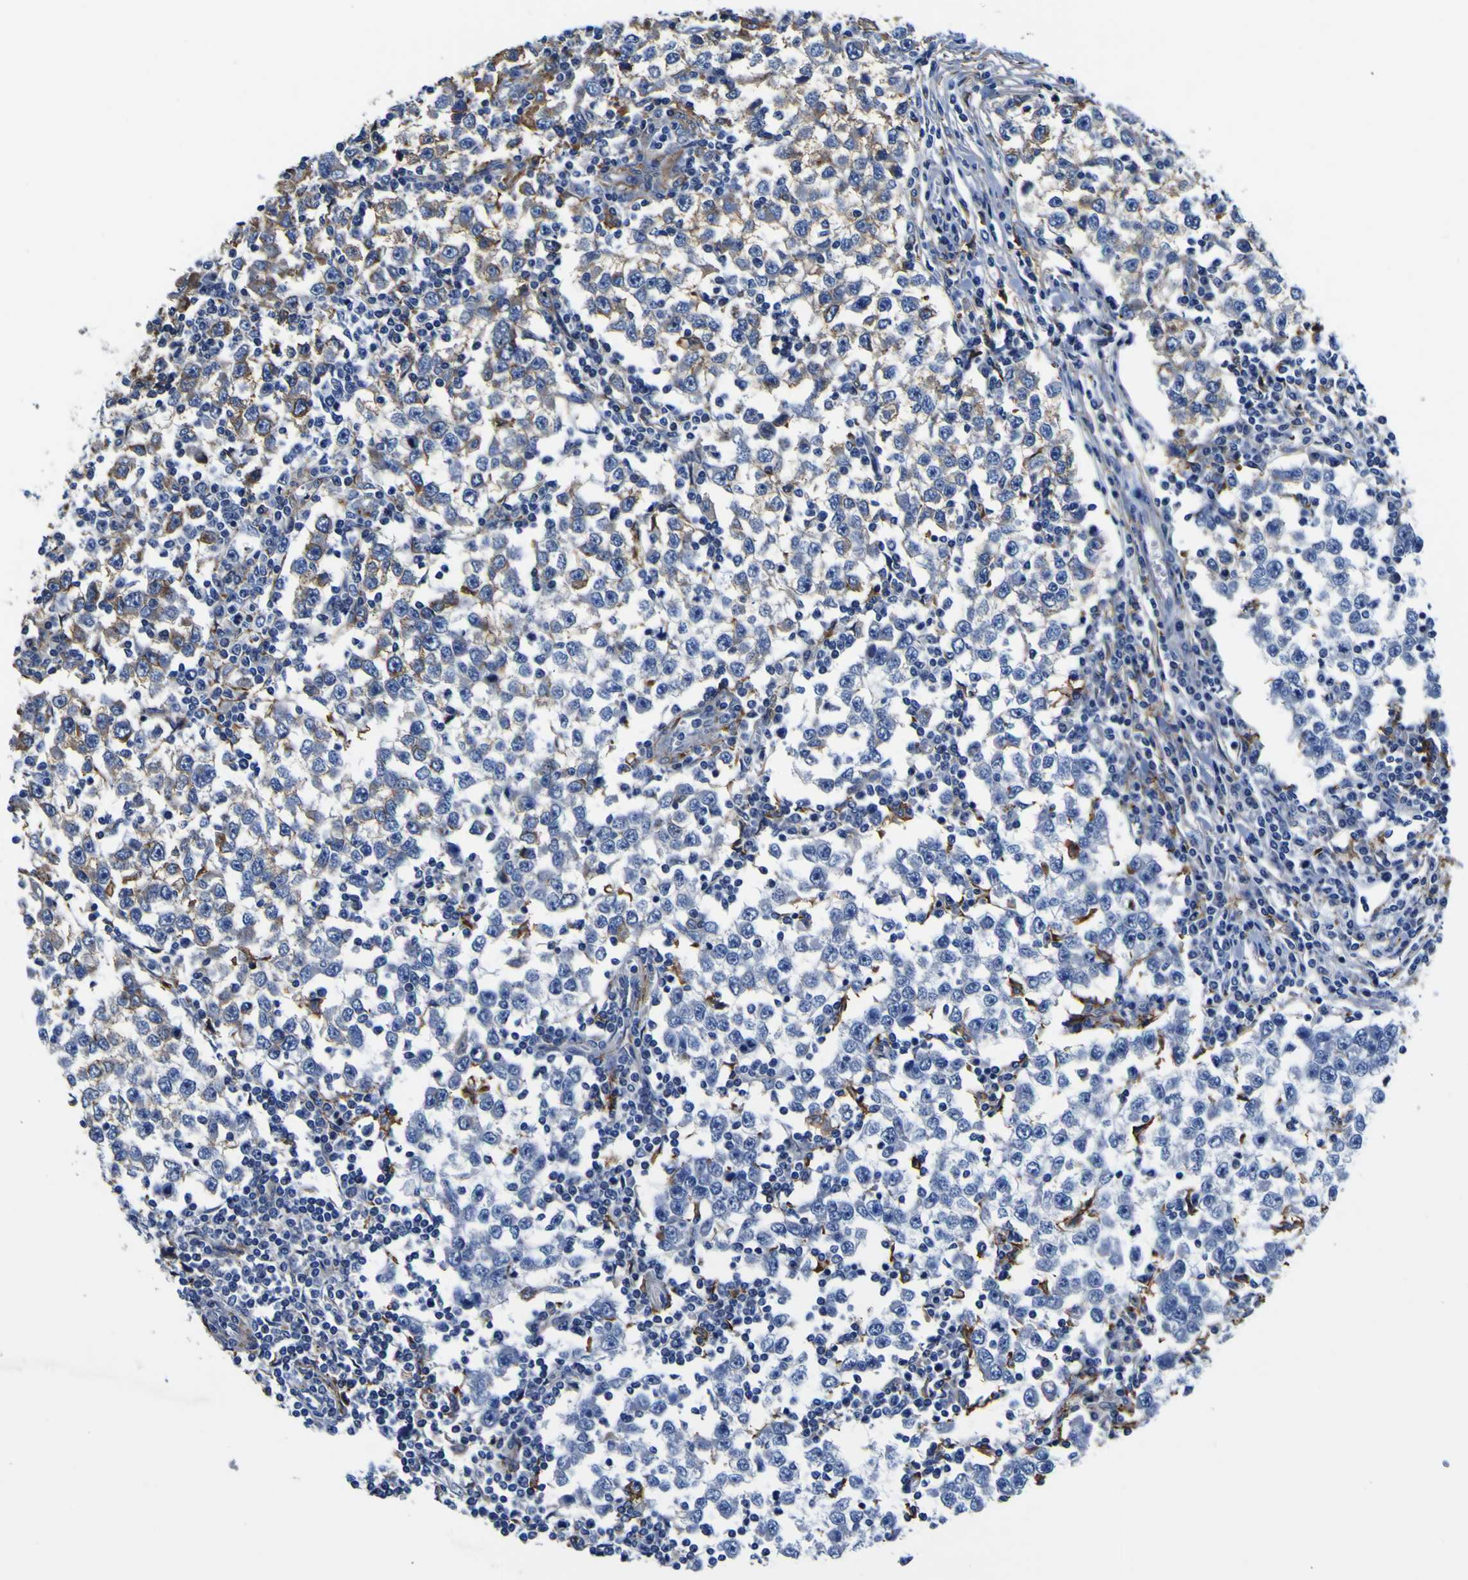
{"staining": {"intensity": "moderate", "quantity": "<25%", "location": "cytoplasmic/membranous"}, "tissue": "testis cancer", "cell_type": "Tumor cells", "image_type": "cancer", "snomed": [{"axis": "morphology", "description": "Seminoma, NOS"}, {"axis": "topography", "description": "Testis"}], "caption": "Moderate cytoplasmic/membranous positivity for a protein is seen in approximately <25% of tumor cells of testis cancer (seminoma) using immunohistochemistry (IHC).", "gene": "PXDN", "patient": {"sex": "male", "age": 65}}